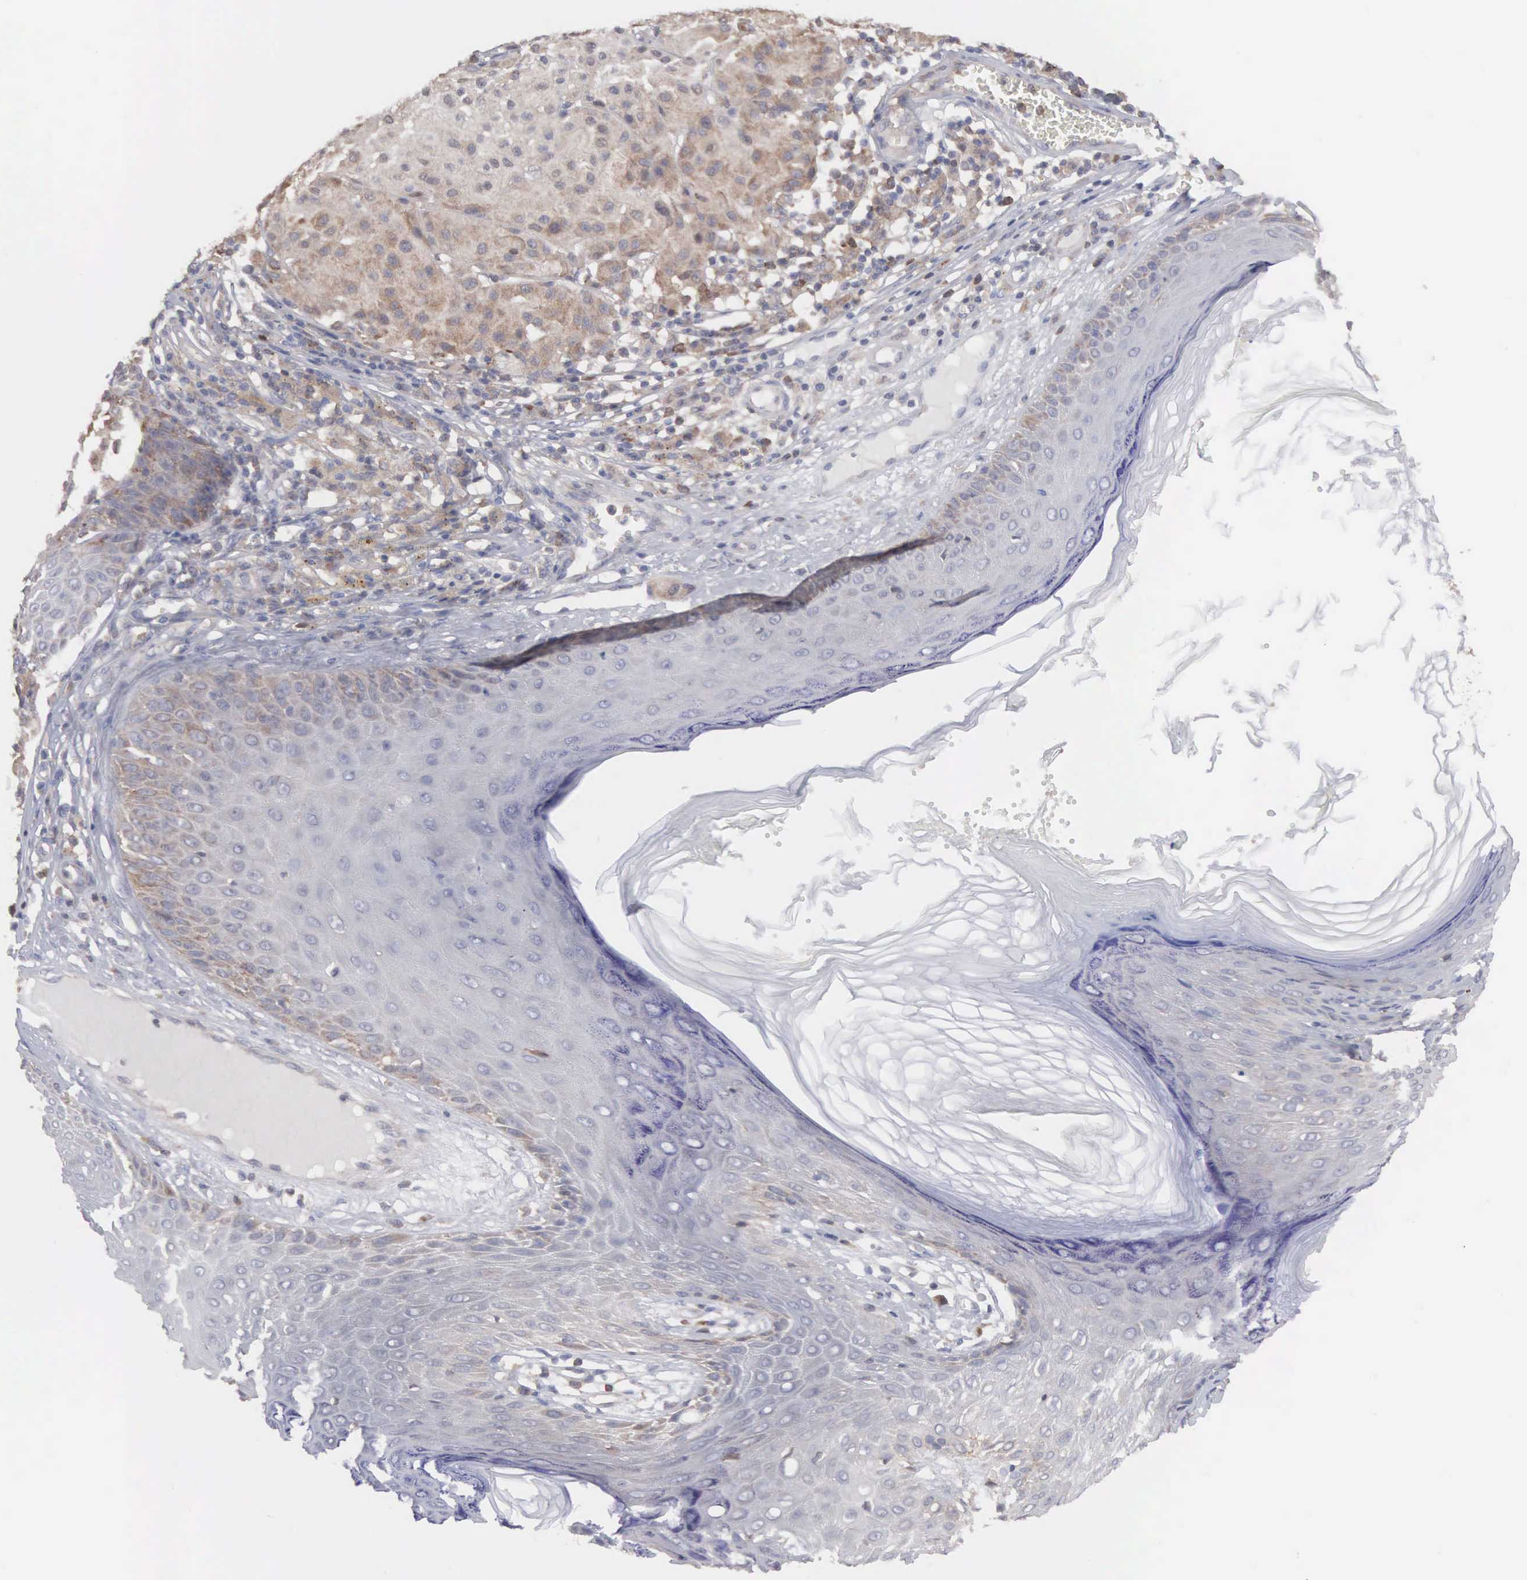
{"staining": {"intensity": "weak", "quantity": ">75%", "location": "cytoplasmic/membranous"}, "tissue": "melanoma", "cell_type": "Tumor cells", "image_type": "cancer", "snomed": [{"axis": "morphology", "description": "Malignant melanoma, NOS"}, {"axis": "topography", "description": "Skin"}], "caption": "Human malignant melanoma stained with a protein marker shows weak staining in tumor cells.", "gene": "MTHFD1", "patient": {"sex": "male", "age": 36}}